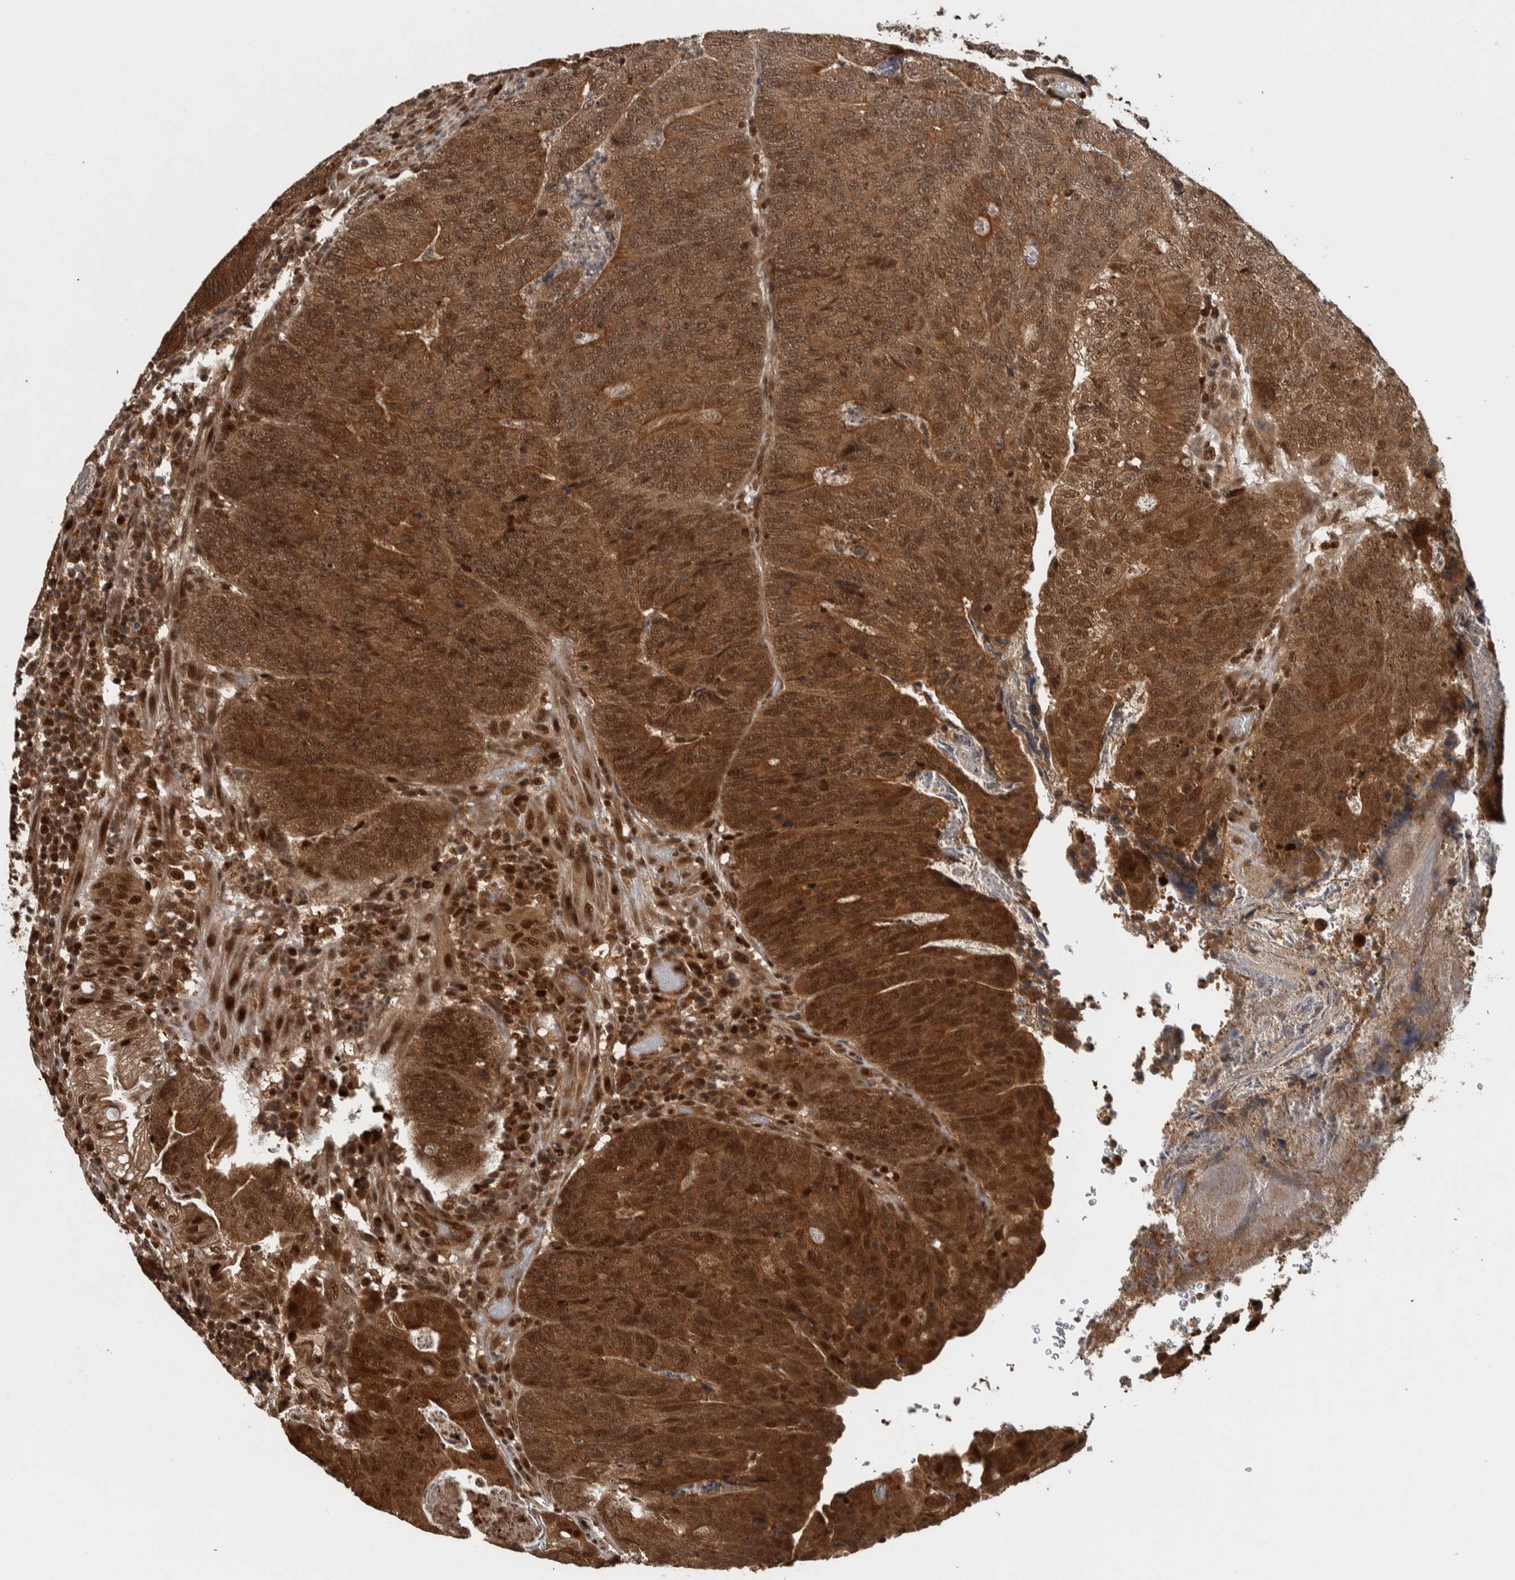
{"staining": {"intensity": "strong", "quantity": ">75%", "location": "cytoplasmic/membranous,nuclear"}, "tissue": "colorectal cancer", "cell_type": "Tumor cells", "image_type": "cancer", "snomed": [{"axis": "morphology", "description": "Adenocarcinoma, NOS"}, {"axis": "topography", "description": "Colon"}], "caption": "Immunohistochemical staining of colorectal adenocarcinoma exhibits high levels of strong cytoplasmic/membranous and nuclear staining in about >75% of tumor cells.", "gene": "RPS6KA4", "patient": {"sex": "female", "age": 67}}